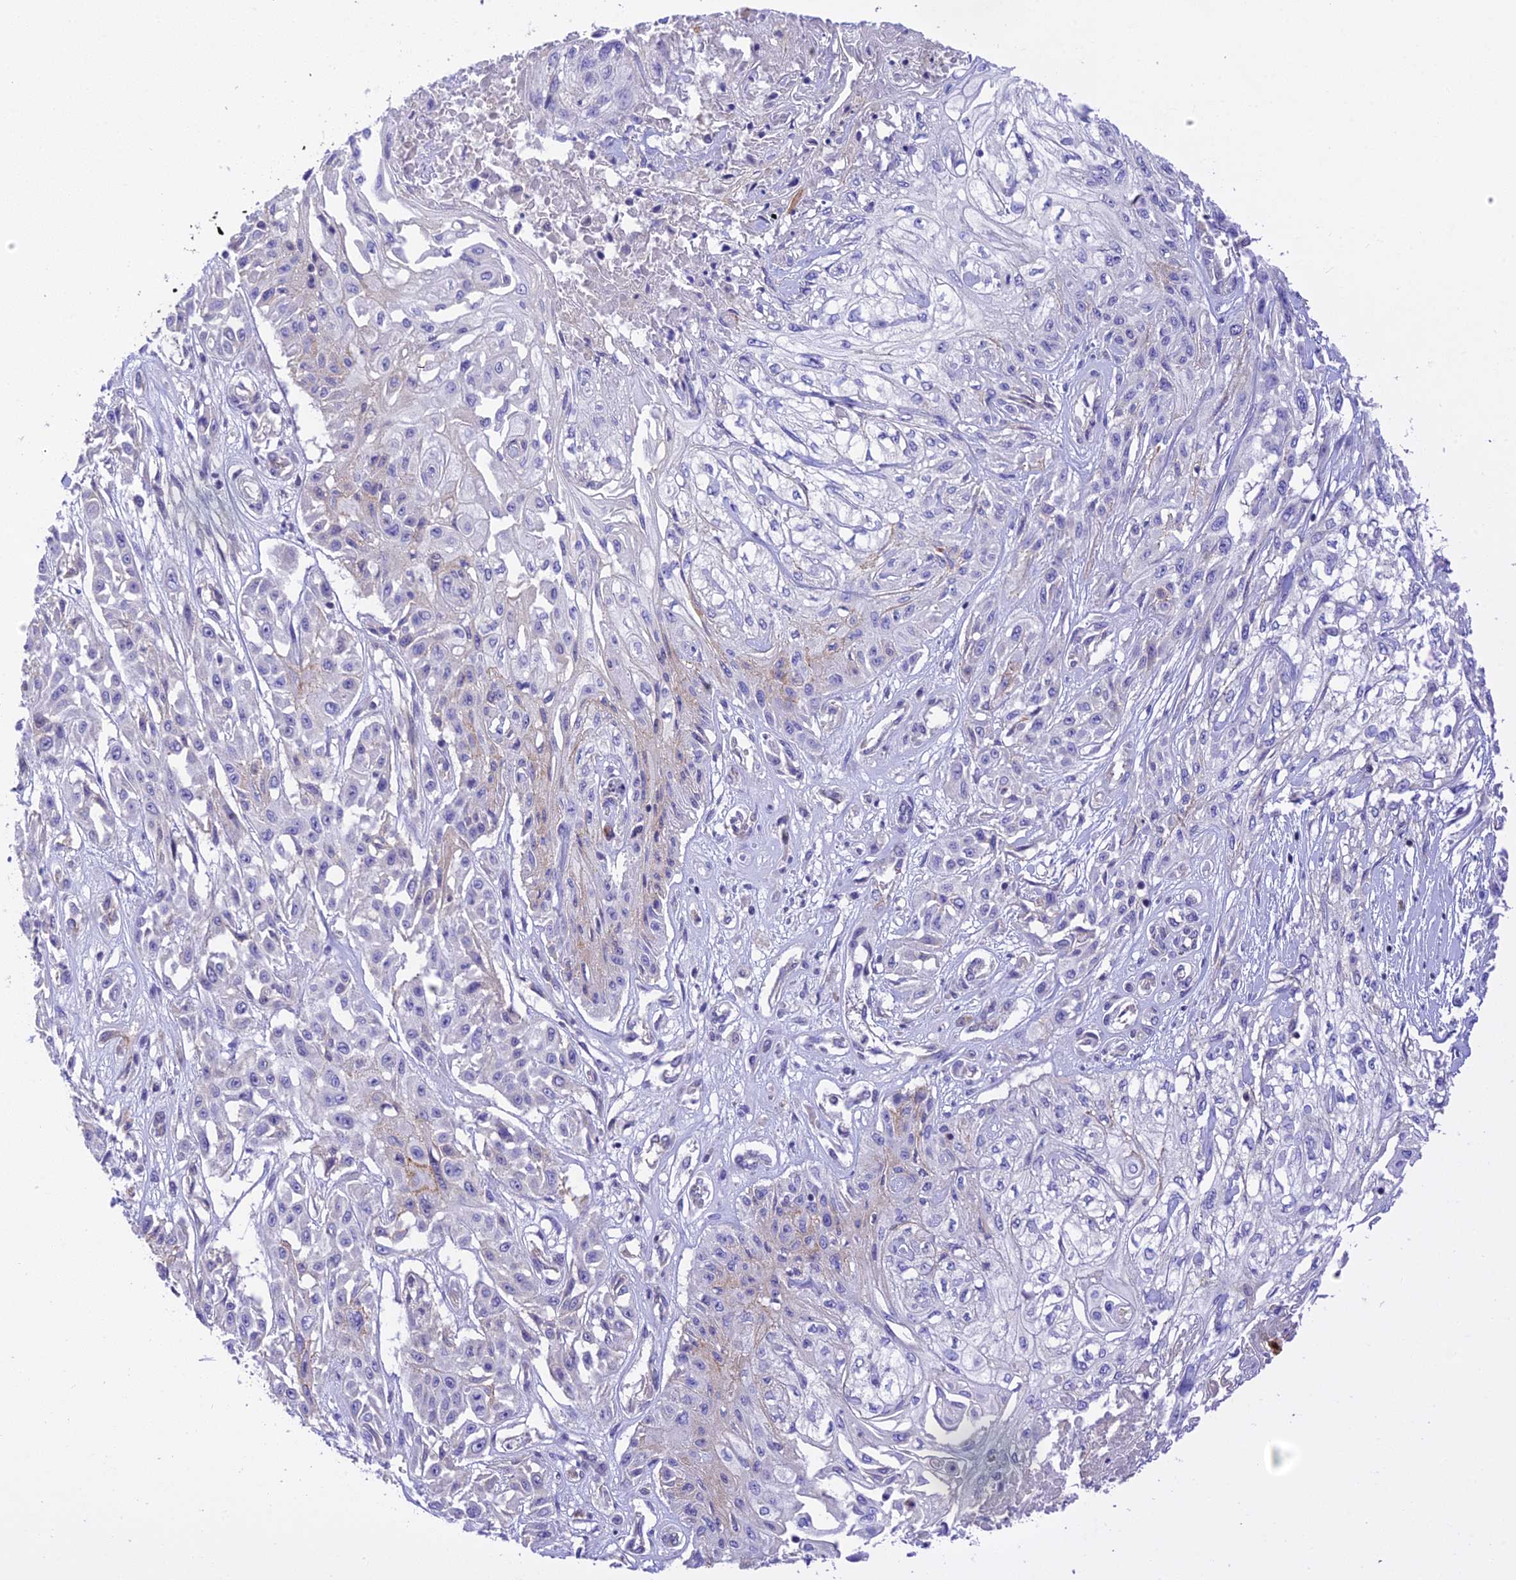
{"staining": {"intensity": "negative", "quantity": "none", "location": "none"}, "tissue": "skin cancer", "cell_type": "Tumor cells", "image_type": "cancer", "snomed": [{"axis": "morphology", "description": "Squamous cell carcinoma, NOS"}, {"axis": "morphology", "description": "Squamous cell carcinoma, metastatic, NOS"}, {"axis": "topography", "description": "Skin"}, {"axis": "topography", "description": "Lymph node"}], "caption": "This is an immunohistochemistry (IHC) photomicrograph of human skin metastatic squamous cell carcinoma. There is no positivity in tumor cells.", "gene": "THAP11", "patient": {"sex": "male", "age": 75}}